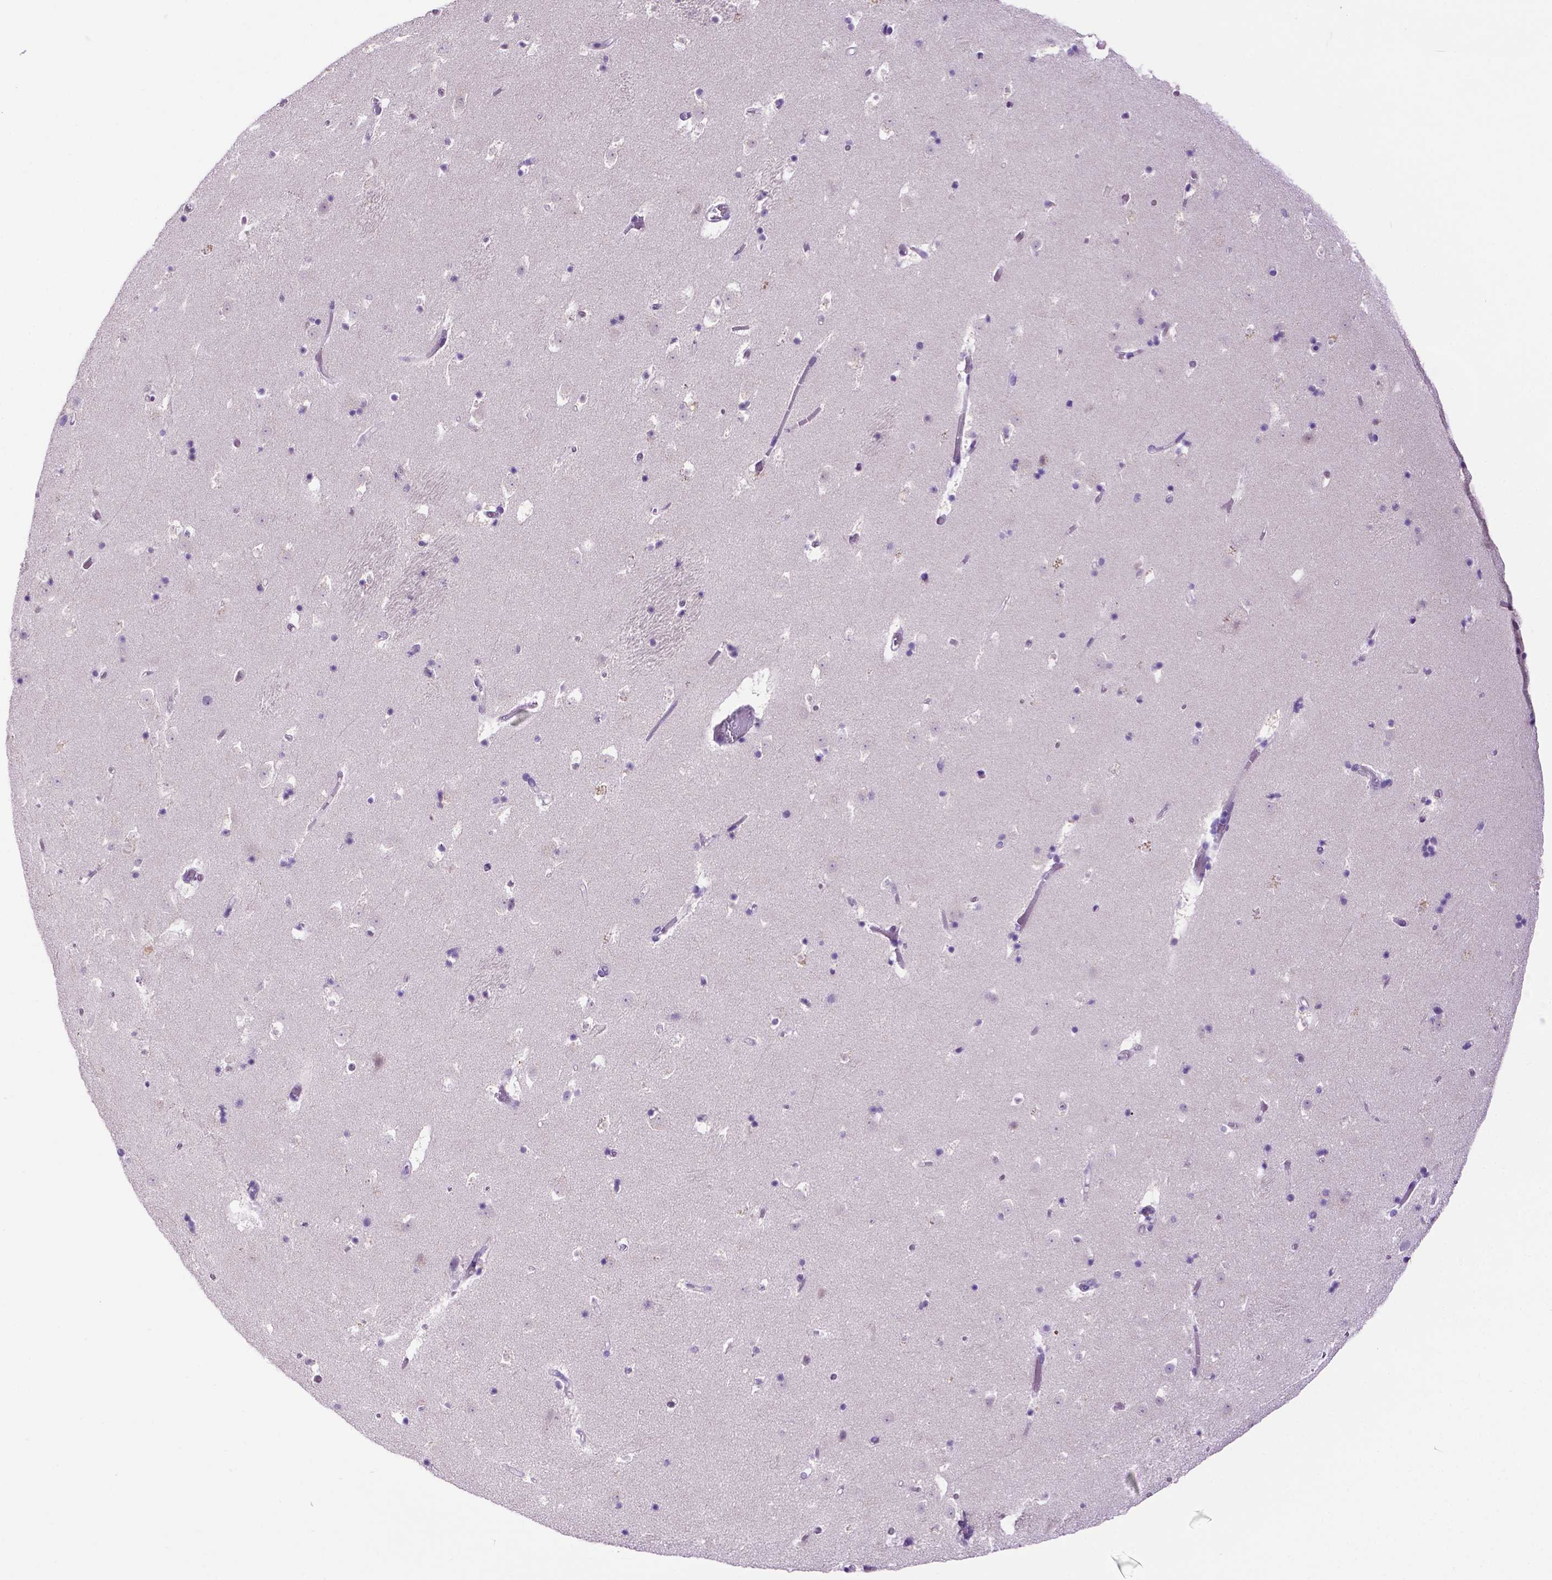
{"staining": {"intensity": "negative", "quantity": "none", "location": "none"}, "tissue": "caudate", "cell_type": "Glial cells", "image_type": "normal", "snomed": [{"axis": "morphology", "description": "Normal tissue, NOS"}, {"axis": "topography", "description": "Lateral ventricle wall"}], "caption": "IHC micrograph of benign caudate stained for a protein (brown), which demonstrates no staining in glial cells.", "gene": "MMP27", "patient": {"sex": "female", "age": 42}}